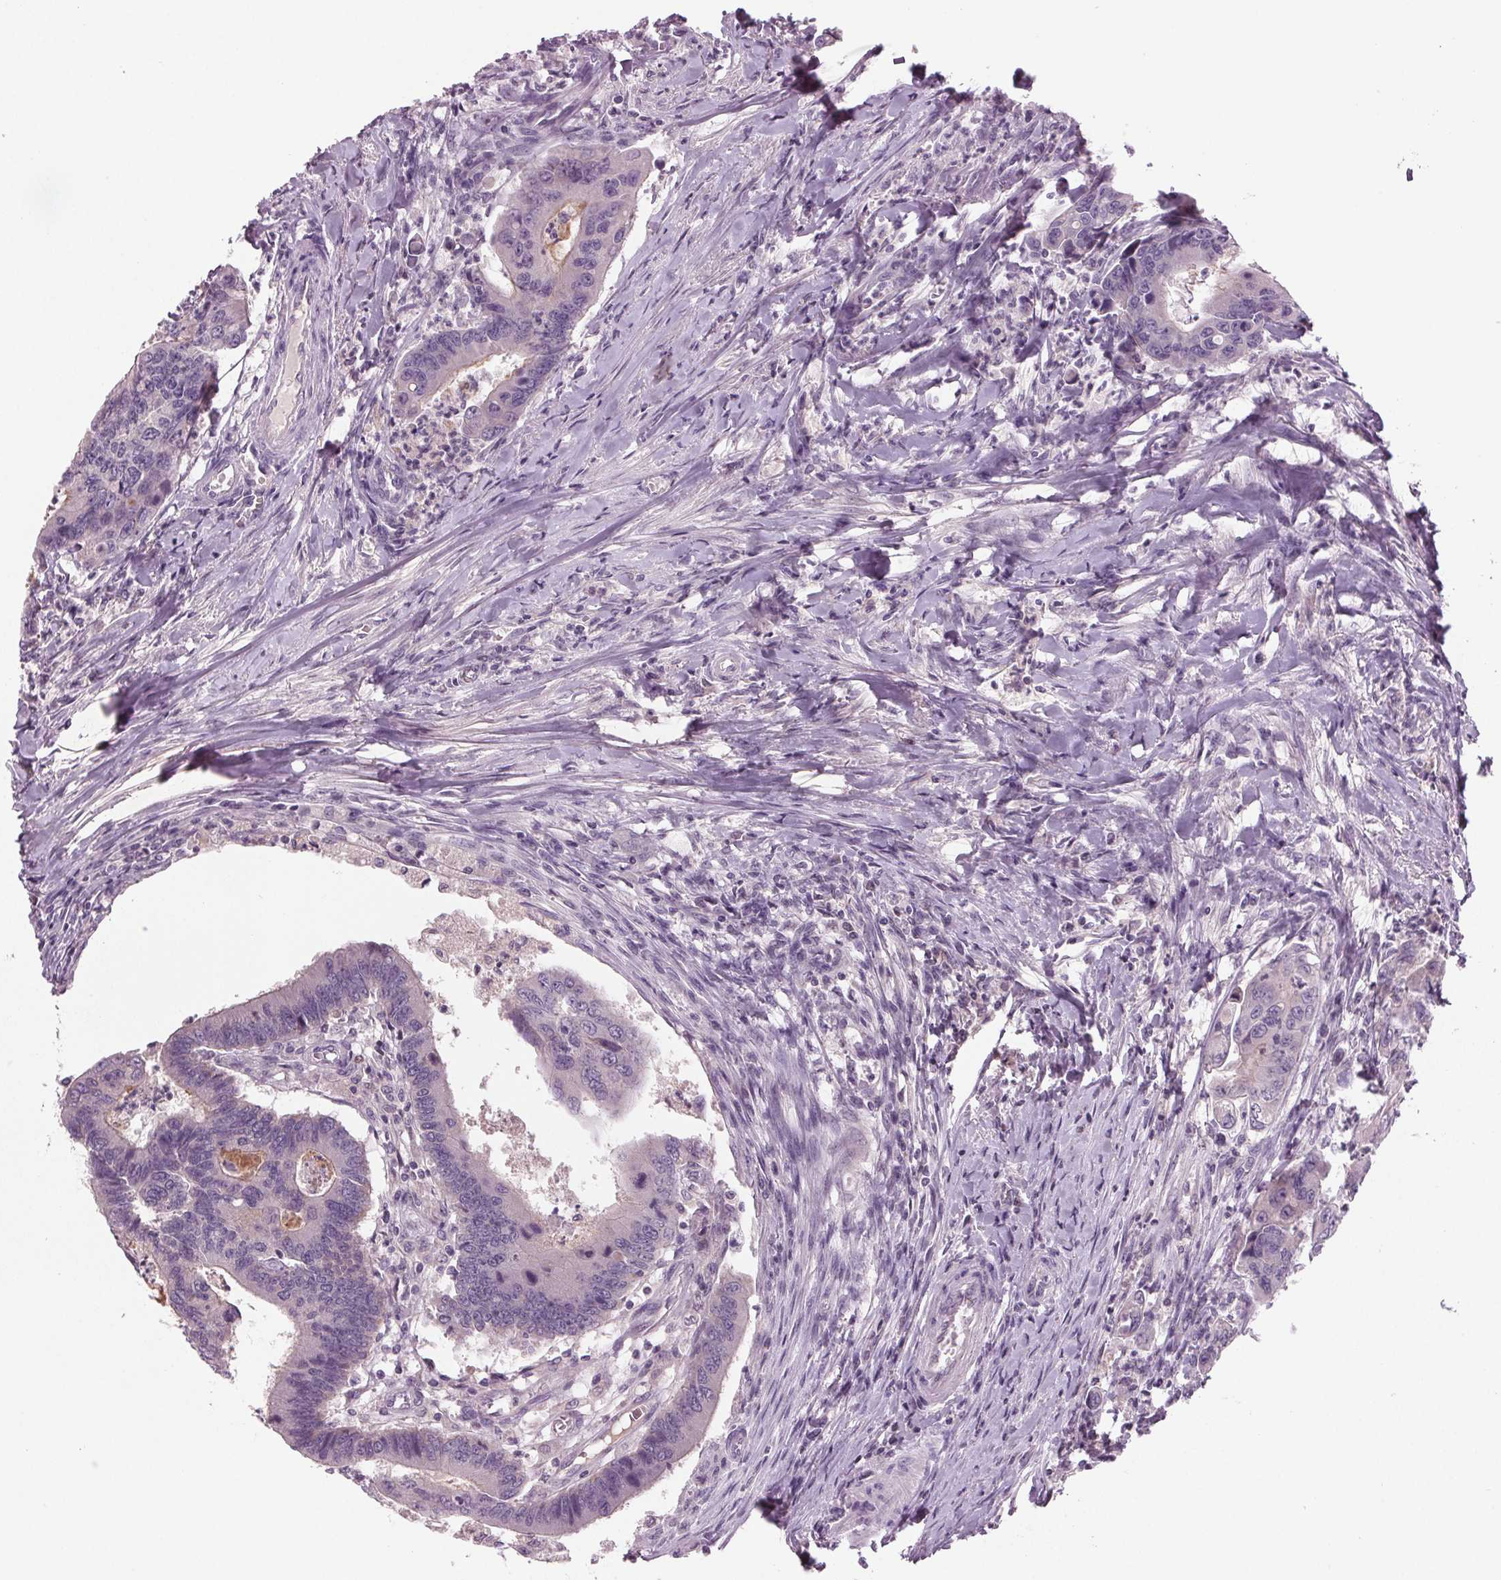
{"staining": {"intensity": "negative", "quantity": "none", "location": "none"}, "tissue": "colorectal cancer", "cell_type": "Tumor cells", "image_type": "cancer", "snomed": [{"axis": "morphology", "description": "Adenocarcinoma, NOS"}, {"axis": "topography", "description": "Colon"}], "caption": "DAB (3,3'-diaminobenzidine) immunohistochemical staining of colorectal adenocarcinoma exhibits no significant expression in tumor cells.", "gene": "BHLHE22", "patient": {"sex": "female", "age": 67}}